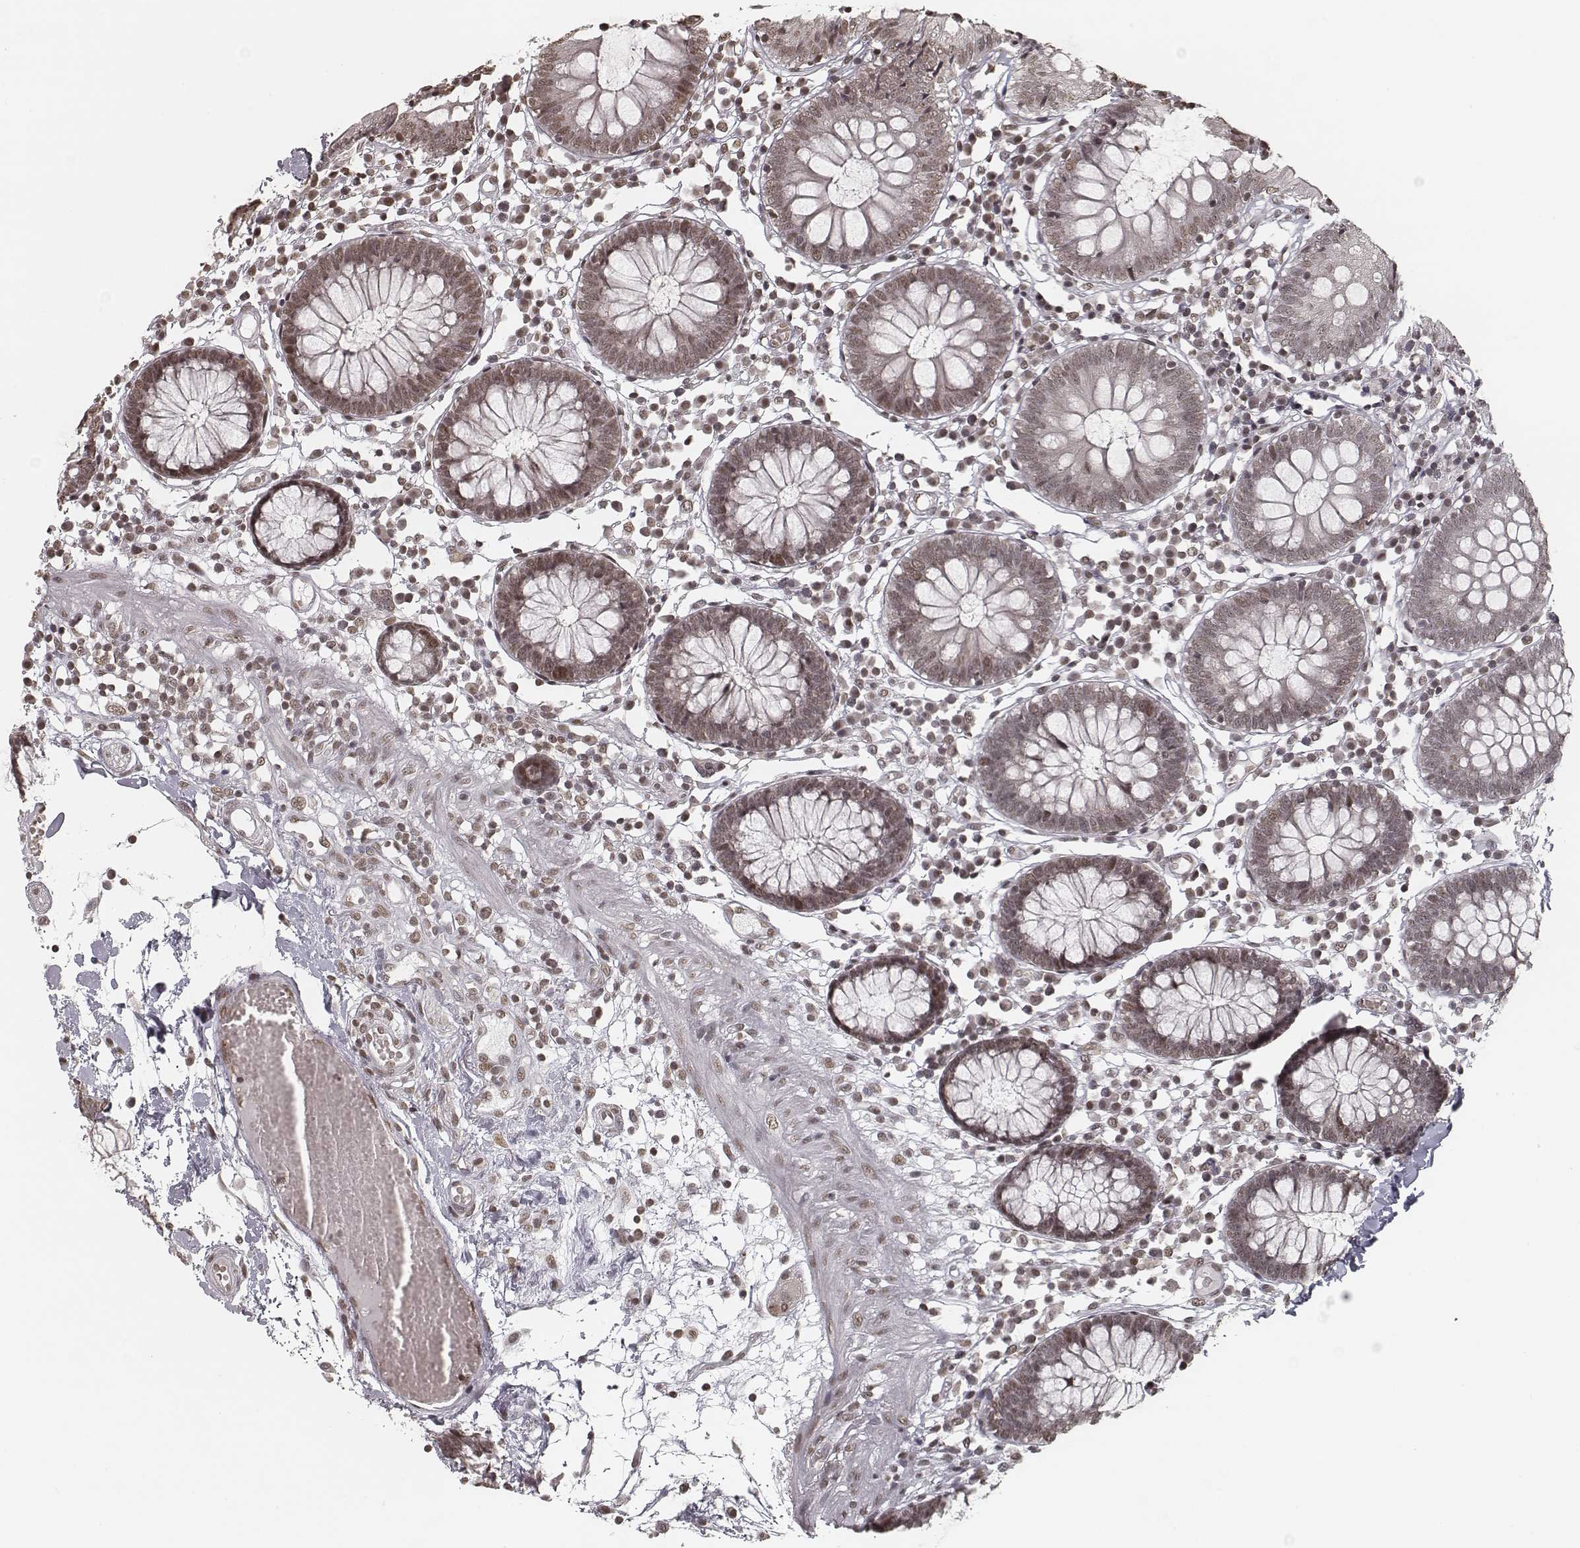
{"staining": {"intensity": "weak", "quantity": ">75%", "location": "nuclear"}, "tissue": "colon", "cell_type": "Endothelial cells", "image_type": "normal", "snomed": [{"axis": "morphology", "description": "Normal tissue, NOS"}, {"axis": "morphology", "description": "Adenocarcinoma, NOS"}, {"axis": "topography", "description": "Colon"}], "caption": "This image displays IHC staining of benign colon, with low weak nuclear staining in about >75% of endothelial cells.", "gene": "HMGA2", "patient": {"sex": "male", "age": 83}}